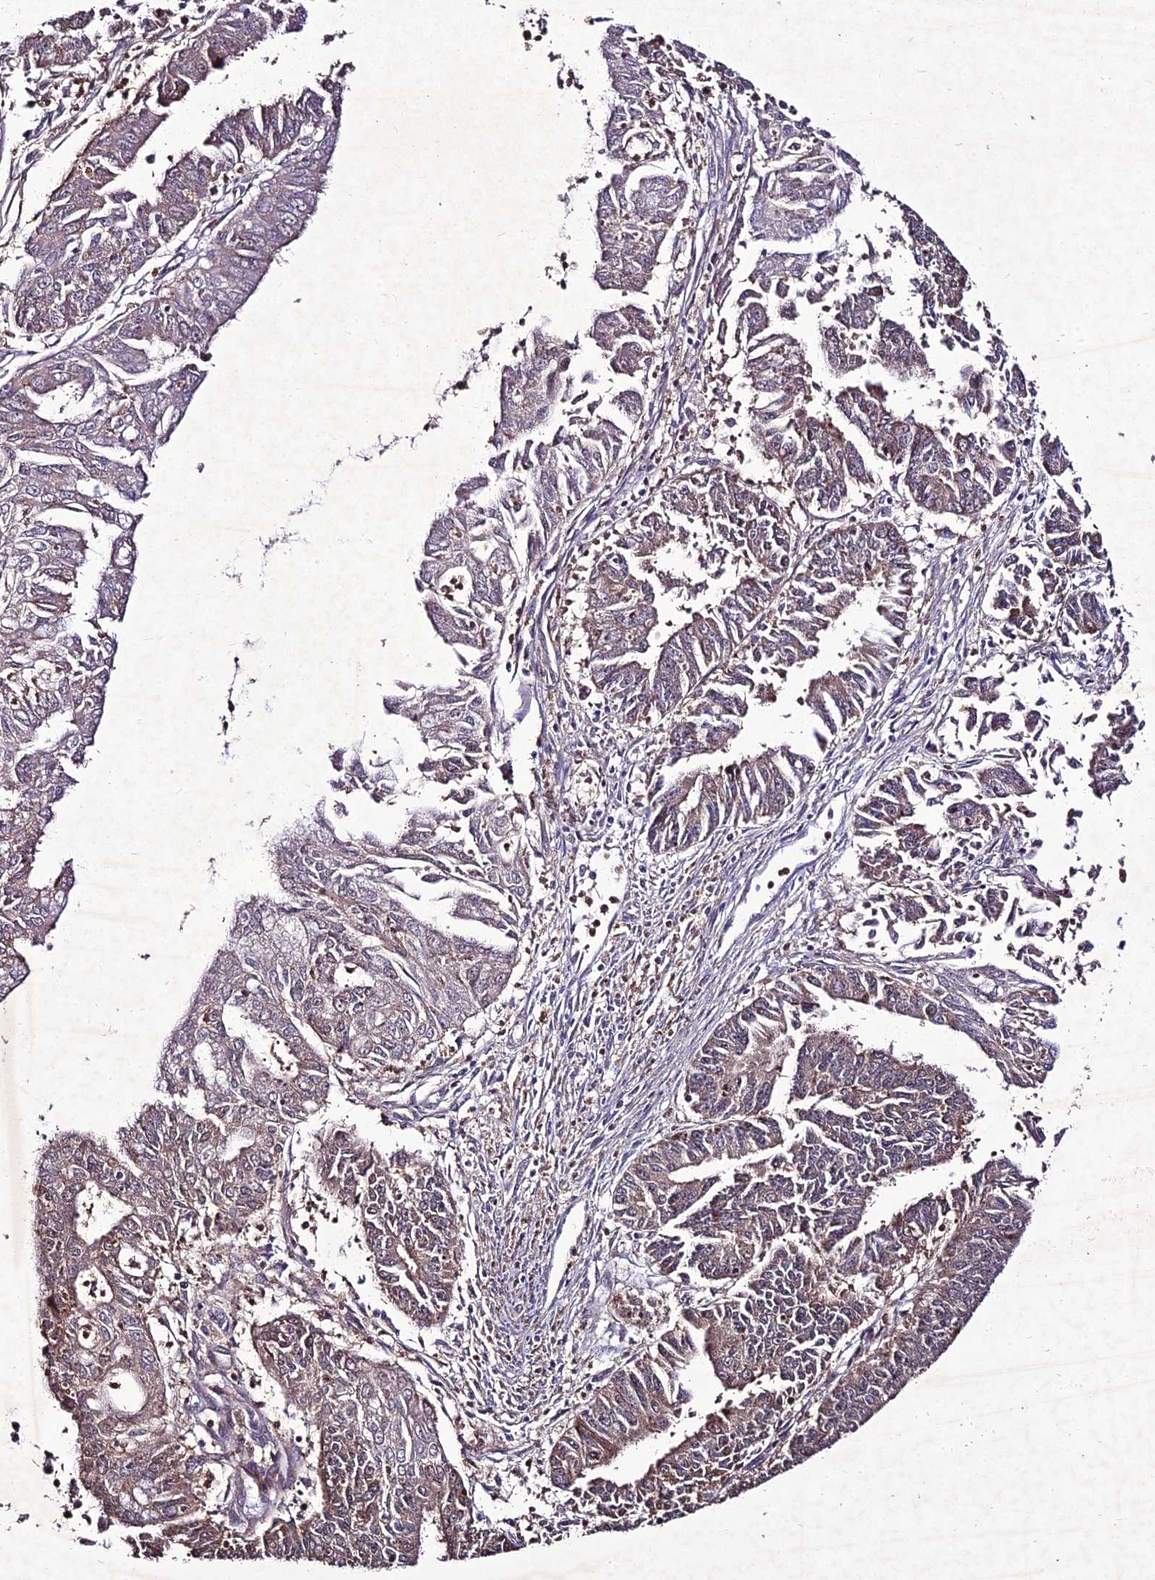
{"staining": {"intensity": "weak", "quantity": "25%-75%", "location": "cytoplasmic/membranous"}, "tissue": "endometrial cancer", "cell_type": "Tumor cells", "image_type": "cancer", "snomed": [{"axis": "morphology", "description": "Adenocarcinoma, NOS"}, {"axis": "topography", "description": "Endometrium"}], "caption": "A low amount of weak cytoplasmic/membranous expression is identified in about 25%-75% of tumor cells in endometrial cancer (adenocarcinoma) tissue.", "gene": "ZNF766", "patient": {"sex": "female", "age": 73}}